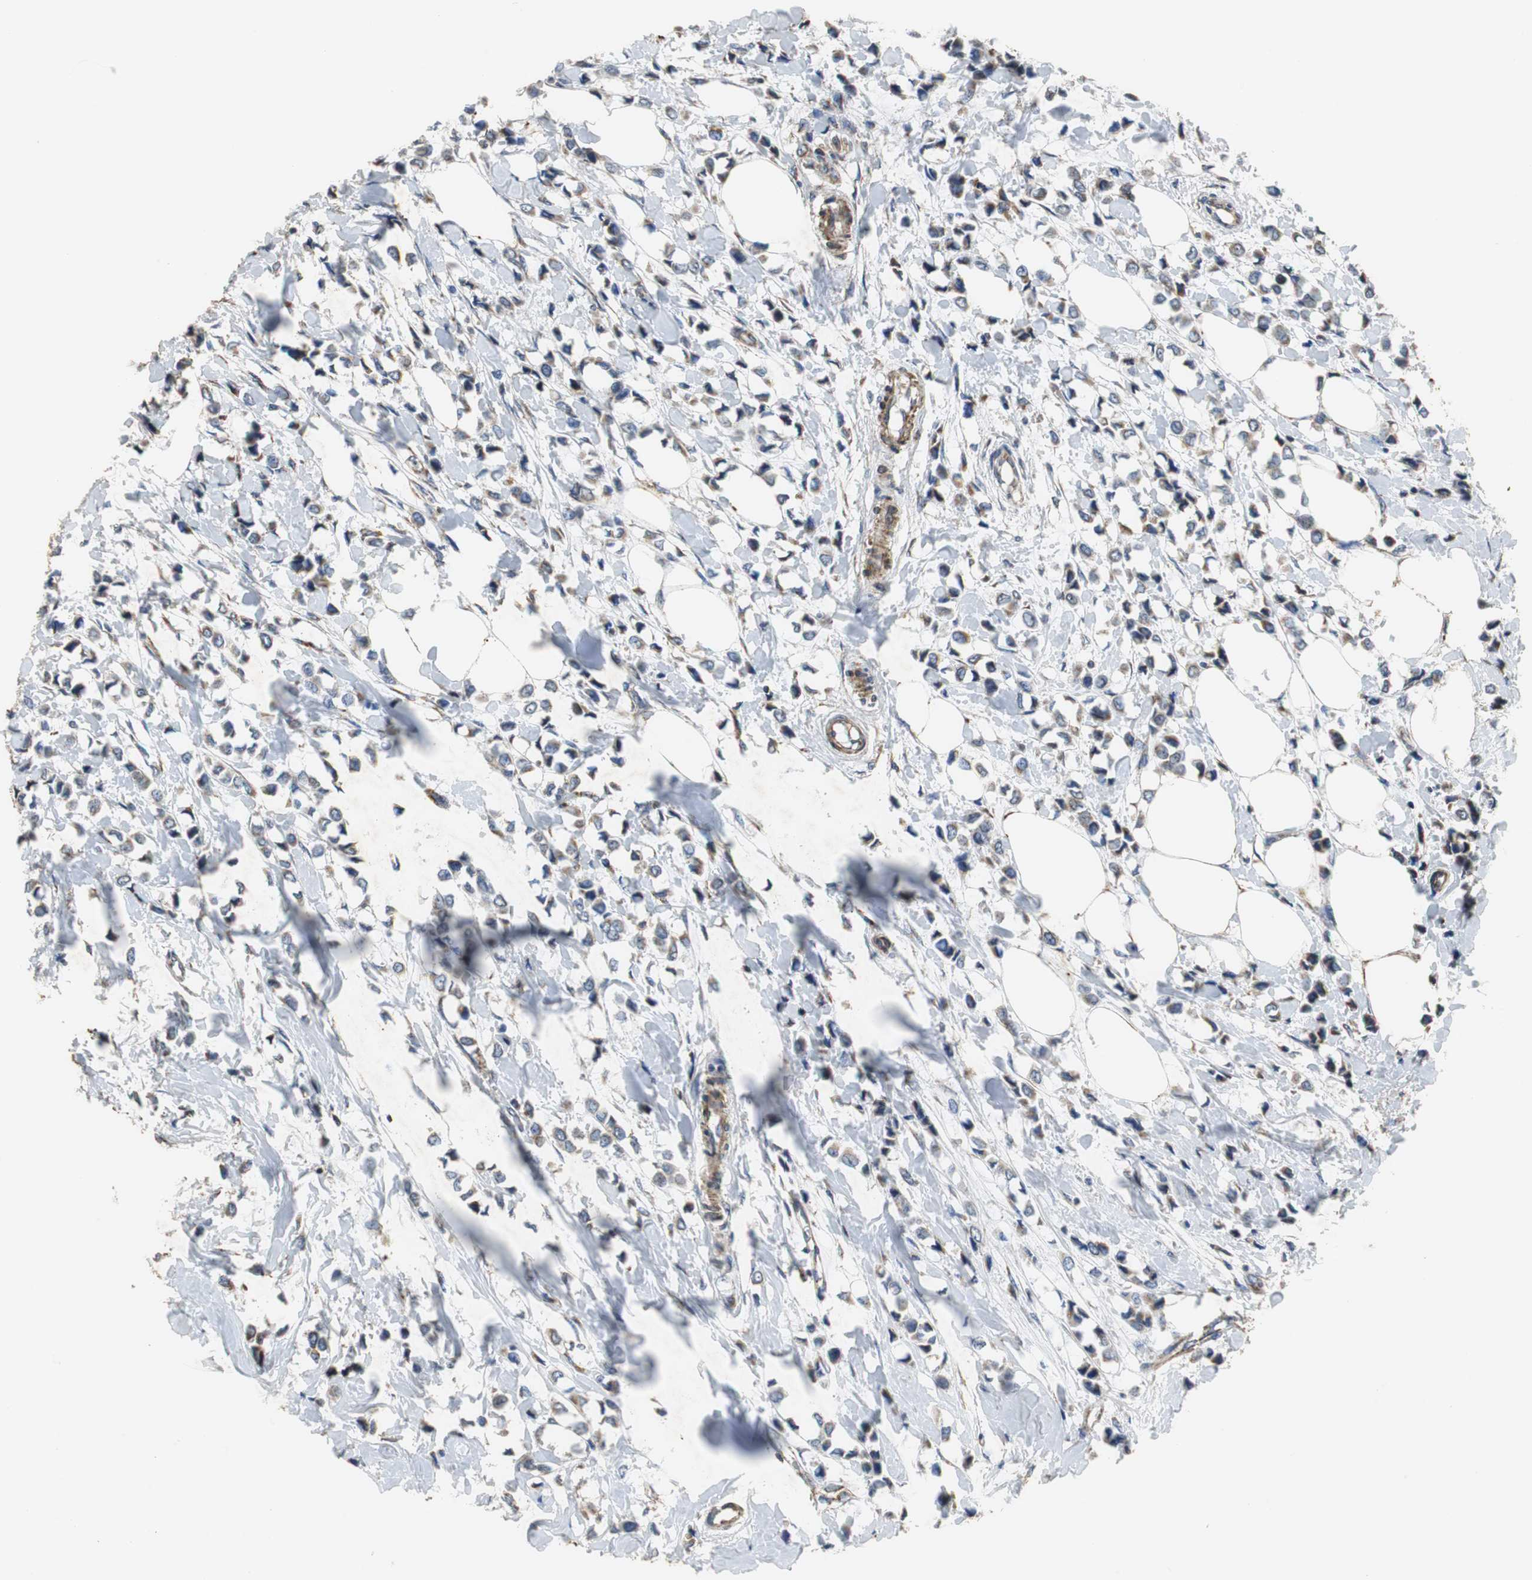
{"staining": {"intensity": "moderate", "quantity": ">75%", "location": "cytoplasmic/membranous"}, "tissue": "breast cancer", "cell_type": "Tumor cells", "image_type": "cancer", "snomed": [{"axis": "morphology", "description": "Lobular carcinoma"}, {"axis": "topography", "description": "Breast"}], "caption": "Lobular carcinoma (breast) stained with a brown dye demonstrates moderate cytoplasmic/membranous positive staining in approximately >75% of tumor cells.", "gene": "NNT", "patient": {"sex": "female", "age": 51}}